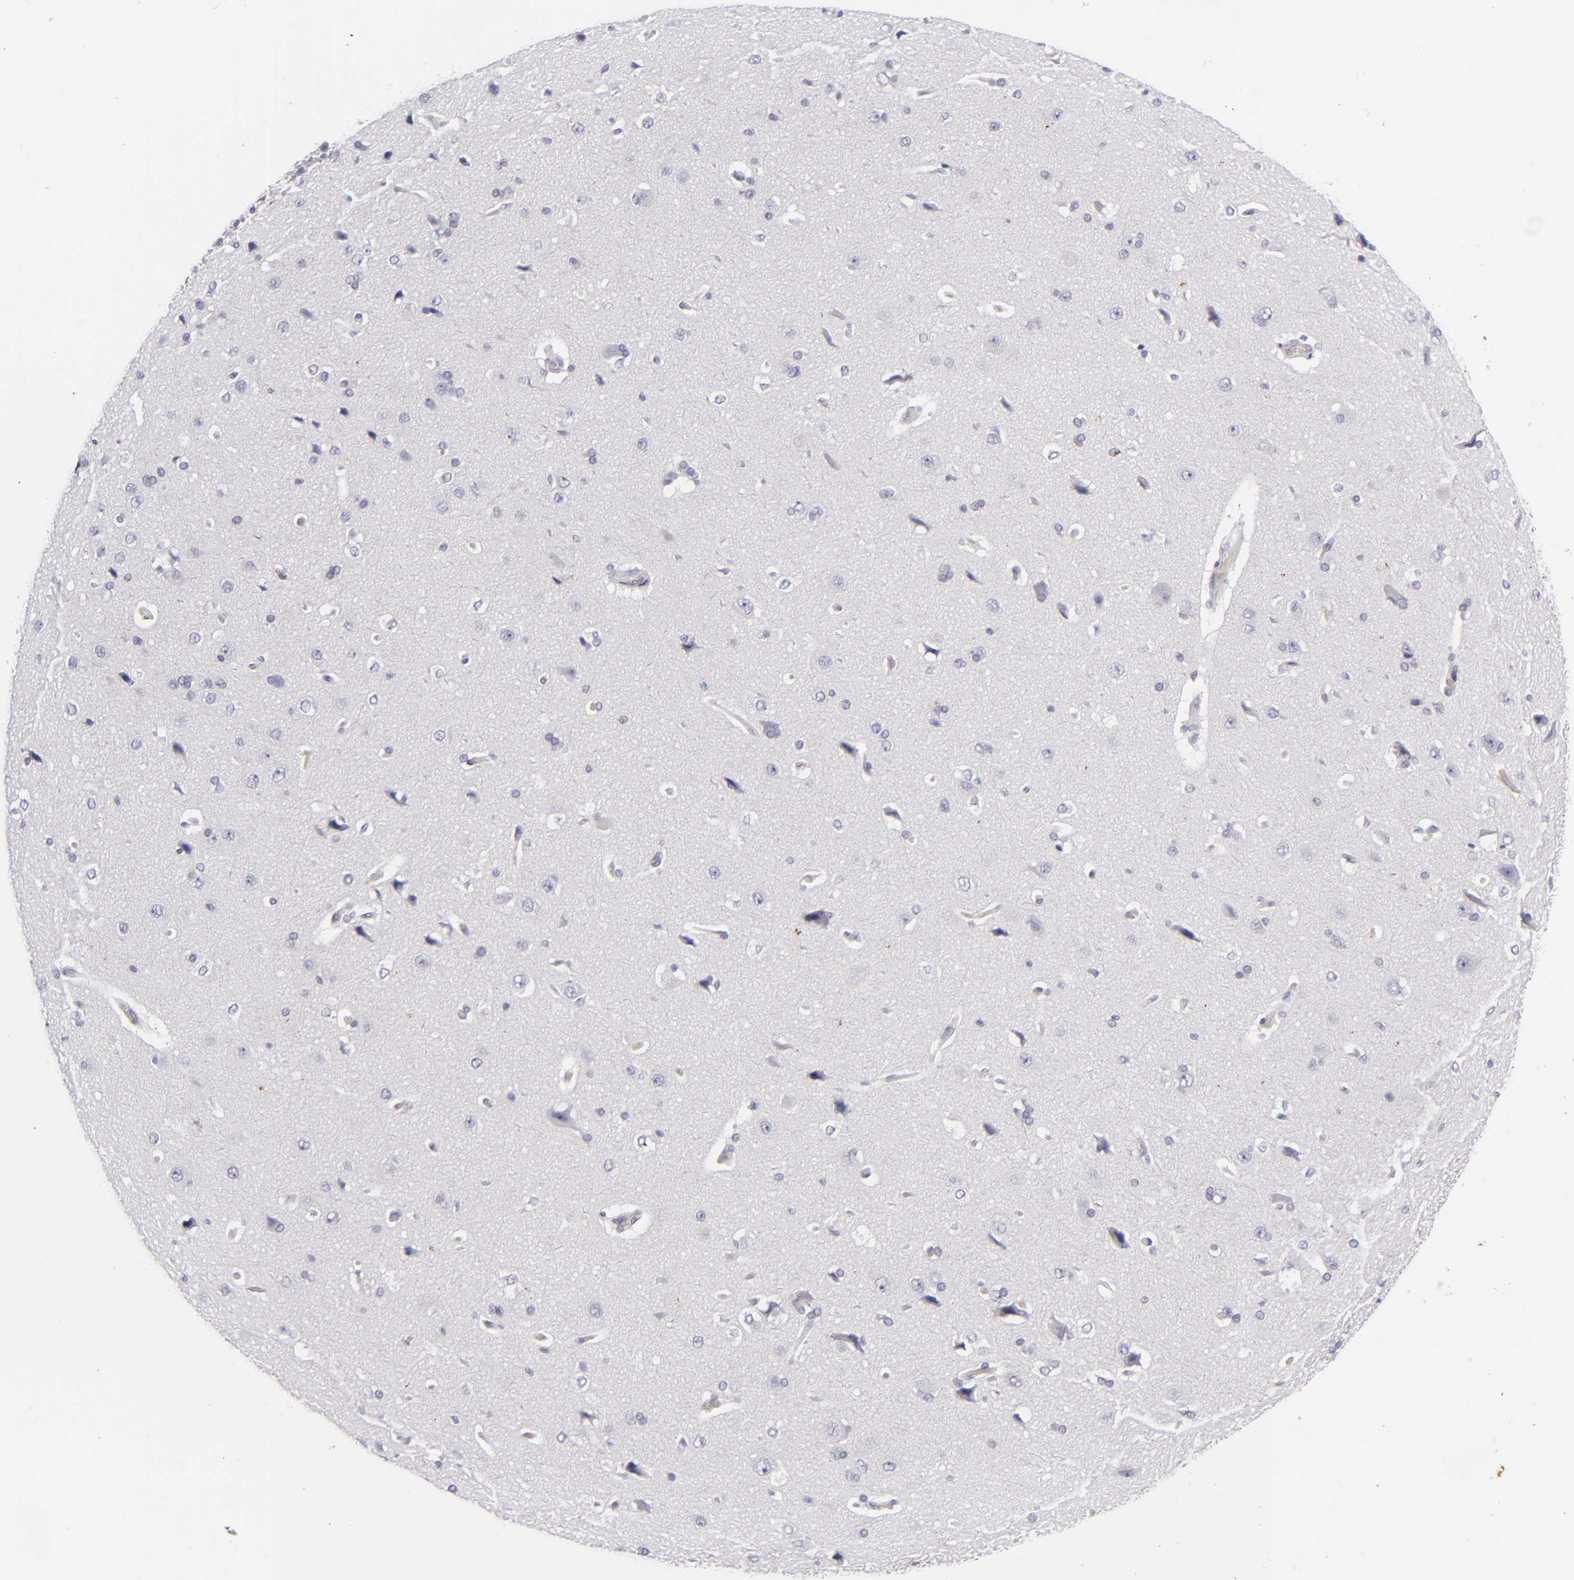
{"staining": {"intensity": "negative", "quantity": "none", "location": "none"}, "tissue": "cerebral cortex", "cell_type": "Endothelial cells", "image_type": "normal", "snomed": [{"axis": "morphology", "description": "Normal tissue, NOS"}, {"axis": "topography", "description": "Cerebral cortex"}], "caption": "Immunohistochemistry (IHC) of benign cerebral cortex shows no expression in endothelial cells.", "gene": "KRT1", "patient": {"sex": "female", "age": 45}}